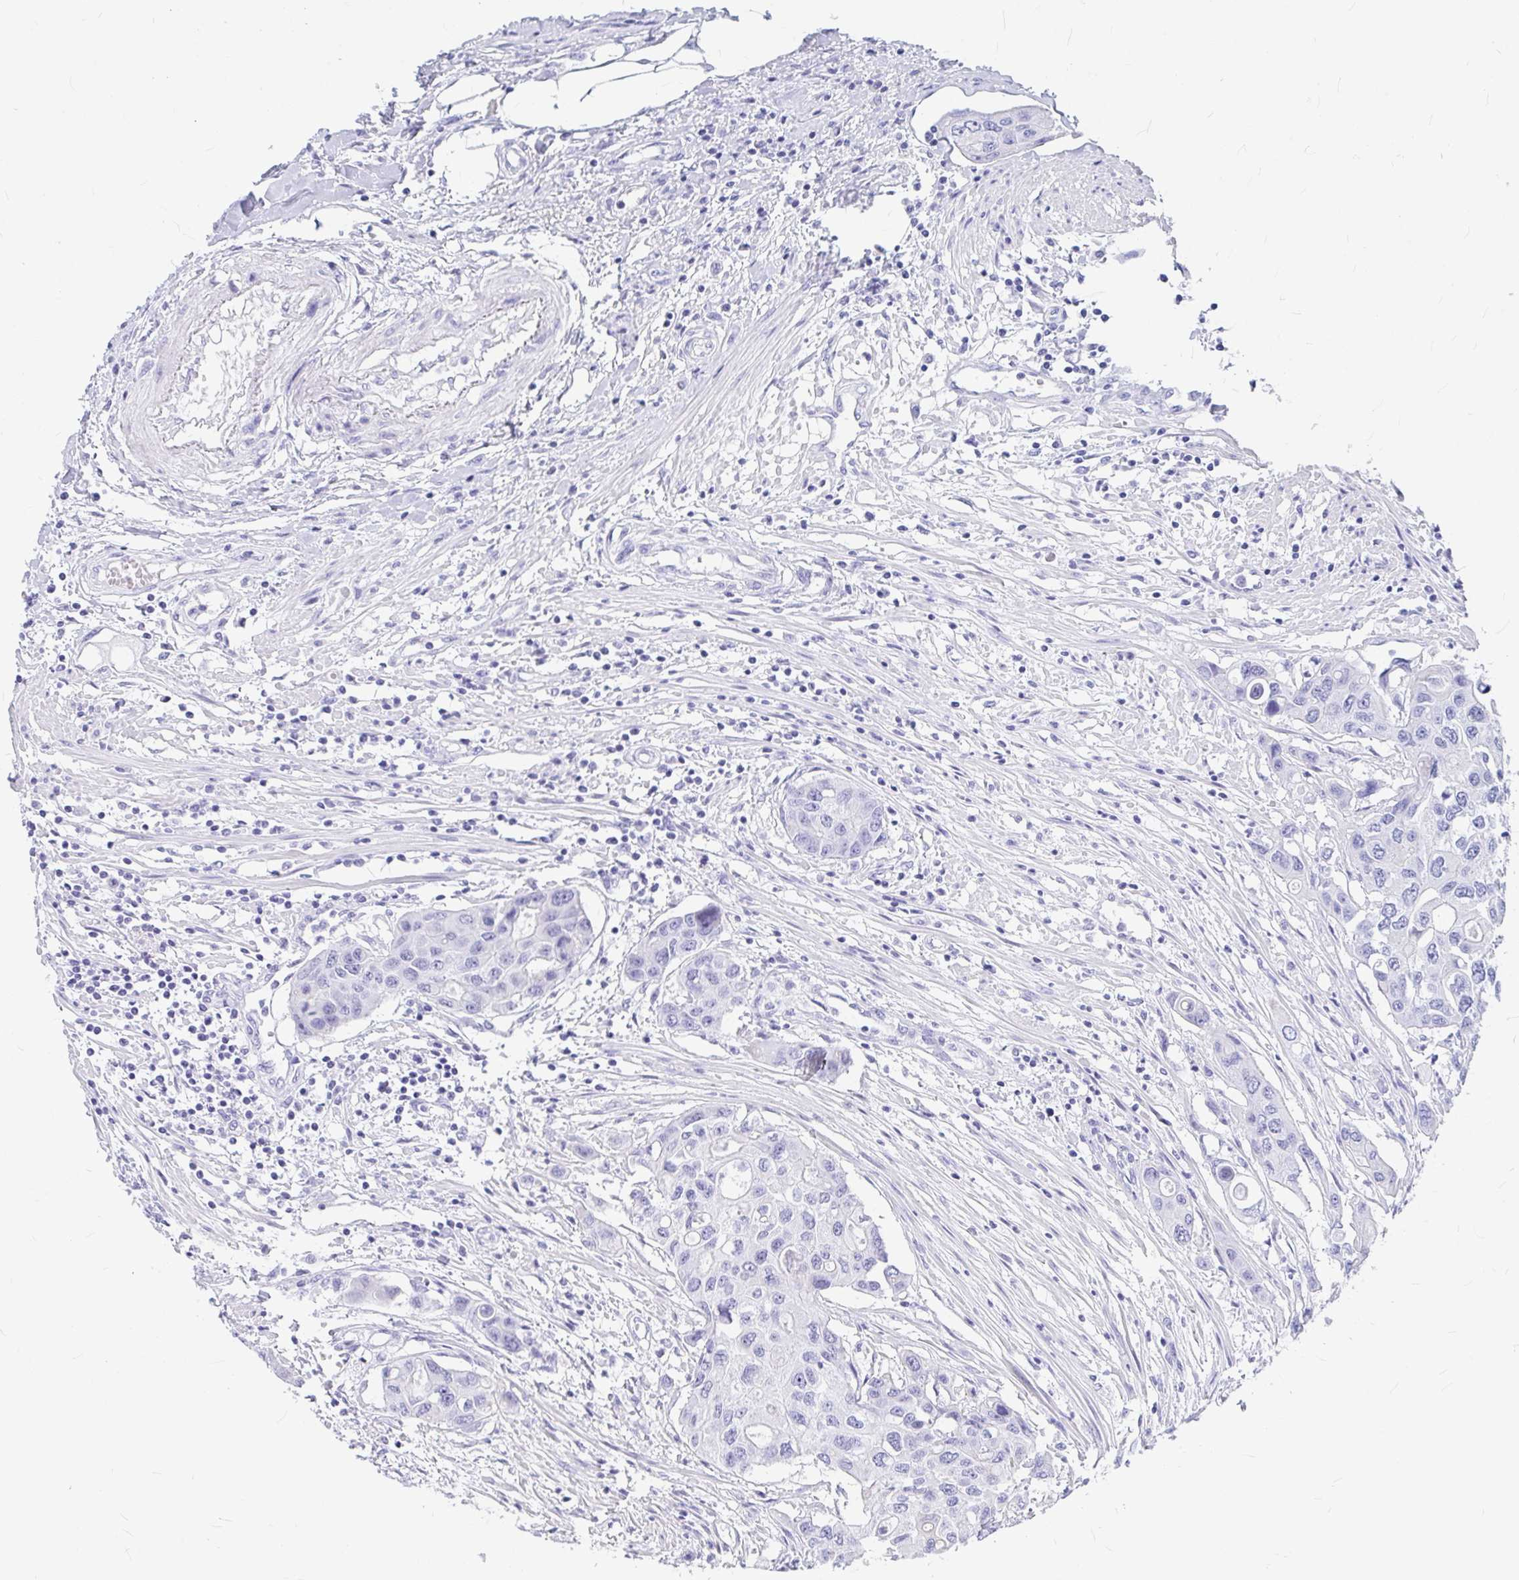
{"staining": {"intensity": "negative", "quantity": "none", "location": "none"}, "tissue": "colorectal cancer", "cell_type": "Tumor cells", "image_type": "cancer", "snomed": [{"axis": "morphology", "description": "Adenocarcinoma, NOS"}, {"axis": "topography", "description": "Colon"}], "caption": "The IHC micrograph has no significant staining in tumor cells of adenocarcinoma (colorectal) tissue. (DAB (3,3'-diaminobenzidine) immunohistochemistry (IHC) visualized using brightfield microscopy, high magnification).", "gene": "OR5J2", "patient": {"sex": "male", "age": 77}}